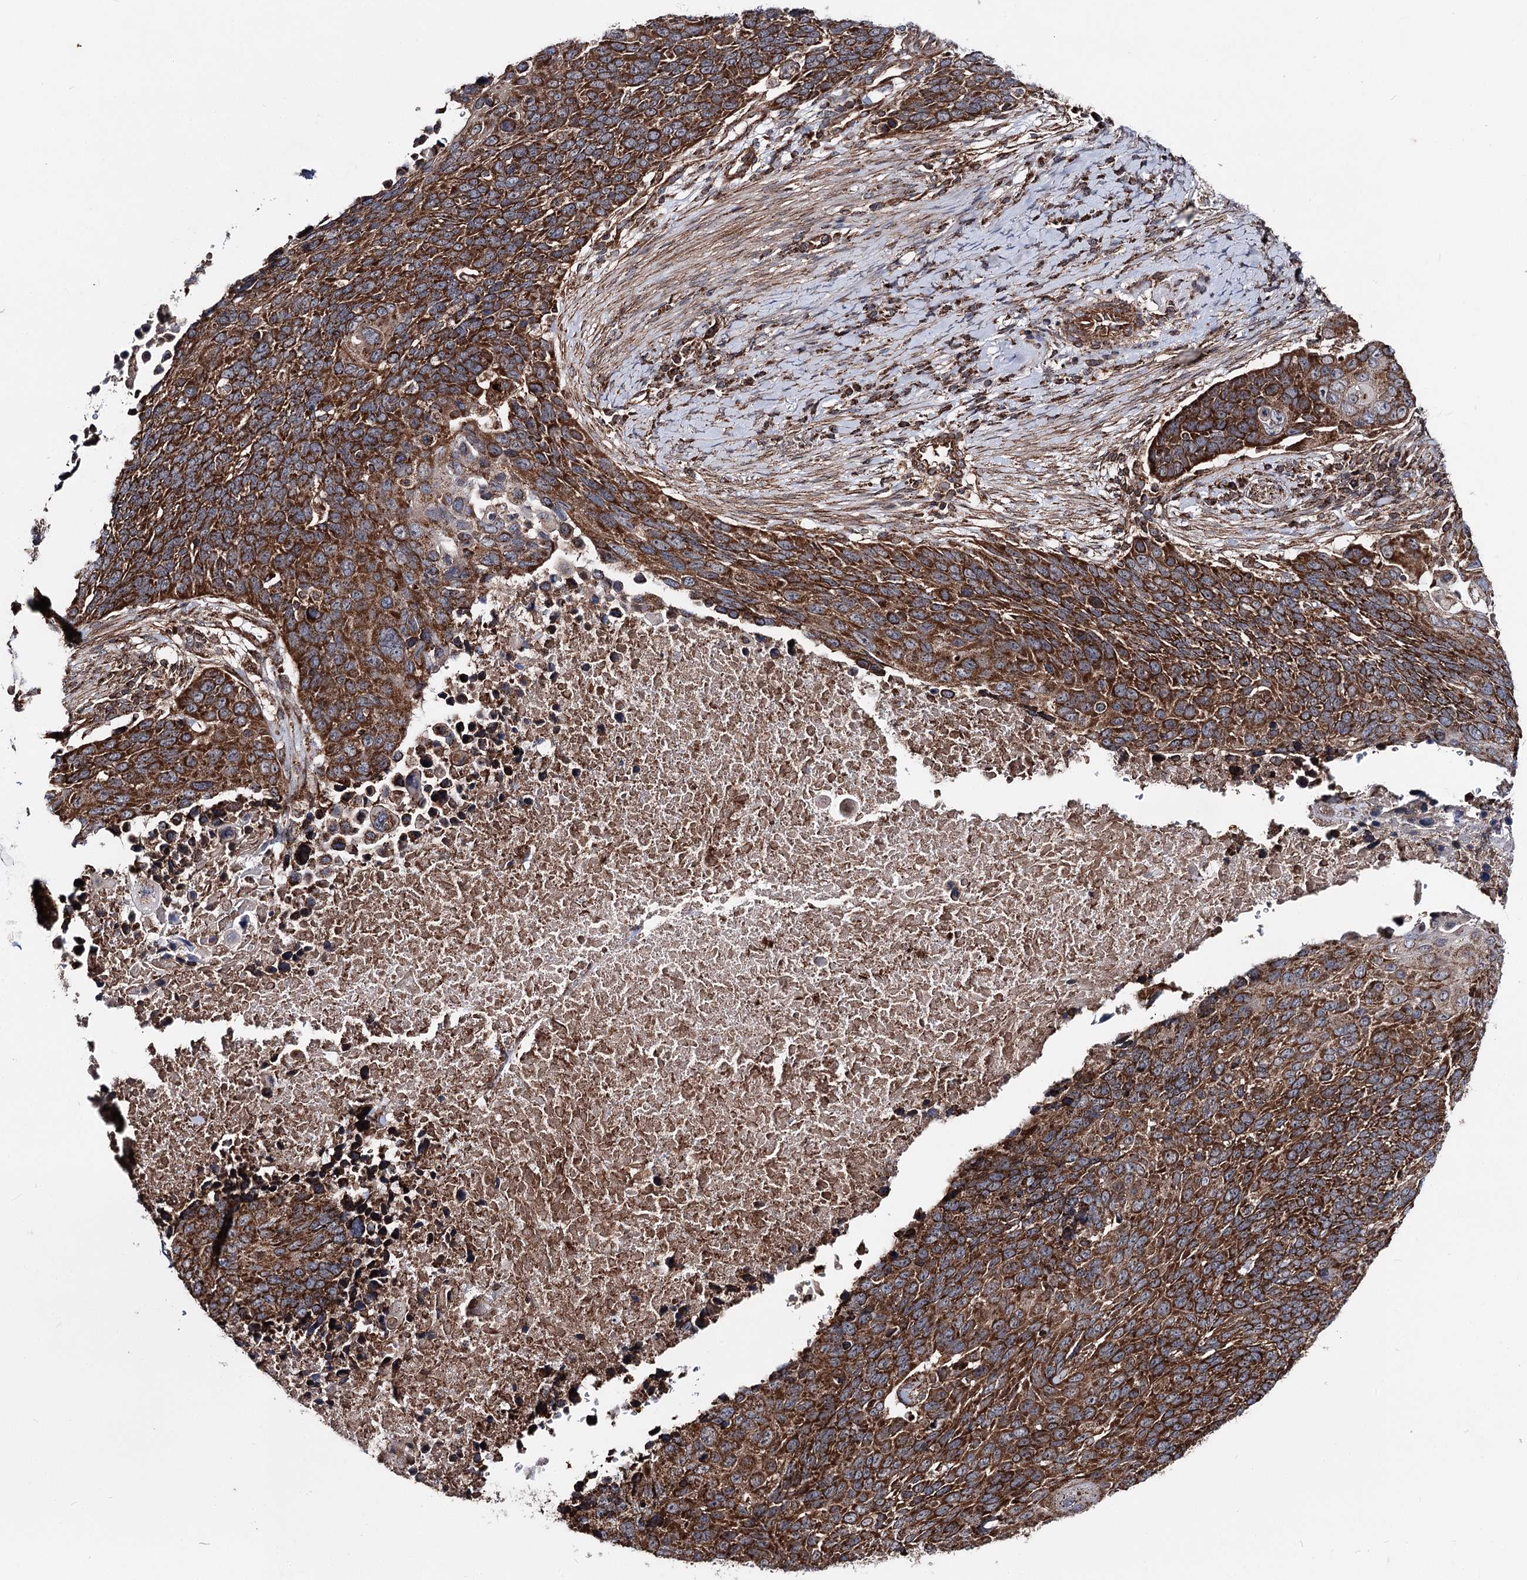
{"staining": {"intensity": "strong", "quantity": ">75%", "location": "cytoplasmic/membranous"}, "tissue": "lung cancer", "cell_type": "Tumor cells", "image_type": "cancer", "snomed": [{"axis": "morphology", "description": "Normal tissue, NOS"}, {"axis": "morphology", "description": "Squamous cell carcinoma, NOS"}, {"axis": "topography", "description": "Lymph node"}, {"axis": "topography", "description": "Lung"}], "caption": "Immunohistochemistry (IHC) micrograph of neoplastic tissue: squamous cell carcinoma (lung) stained using IHC exhibits high levels of strong protein expression localized specifically in the cytoplasmic/membranous of tumor cells, appearing as a cytoplasmic/membranous brown color.", "gene": "FGFR1OP2", "patient": {"sex": "male", "age": 66}}